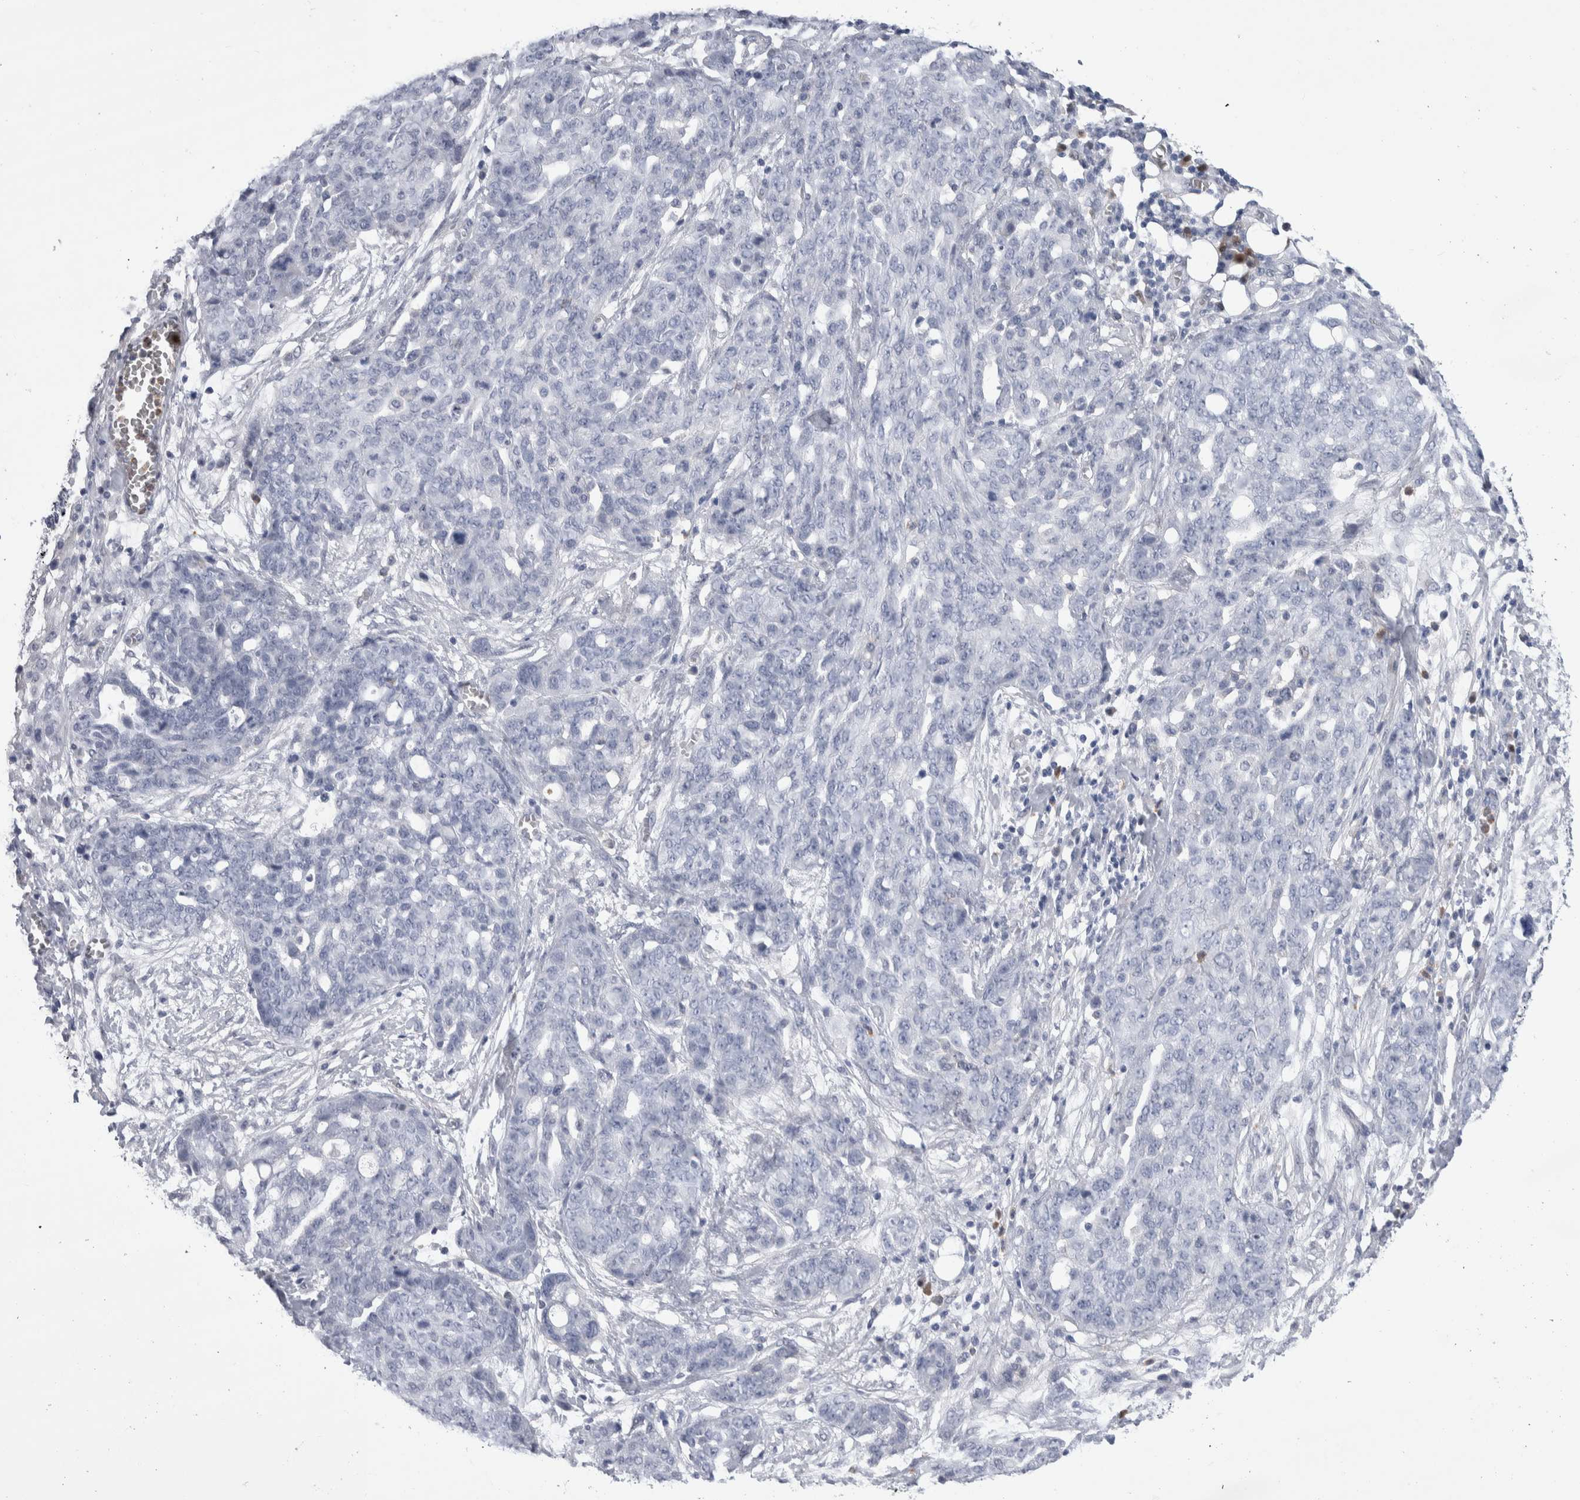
{"staining": {"intensity": "negative", "quantity": "none", "location": "none"}, "tissue": "ovarian cancer", "cell_type": "Tumor cells", "image_type": "cancer", "snomed": [{"axis": "morphology", "description": "Cystadenocarcinoma, serous, NOS"}, {"axis": "topography", "description": "Soft tissue"}, {"axis": "topography", "description": "Ovary"}], "caption": "Tumor cells show no significant protein expression in ovarian cancer (serous cystadenocarcinoma).", "gene": "LURAP1L", "patient": {"sex": "female", "age": 57}}